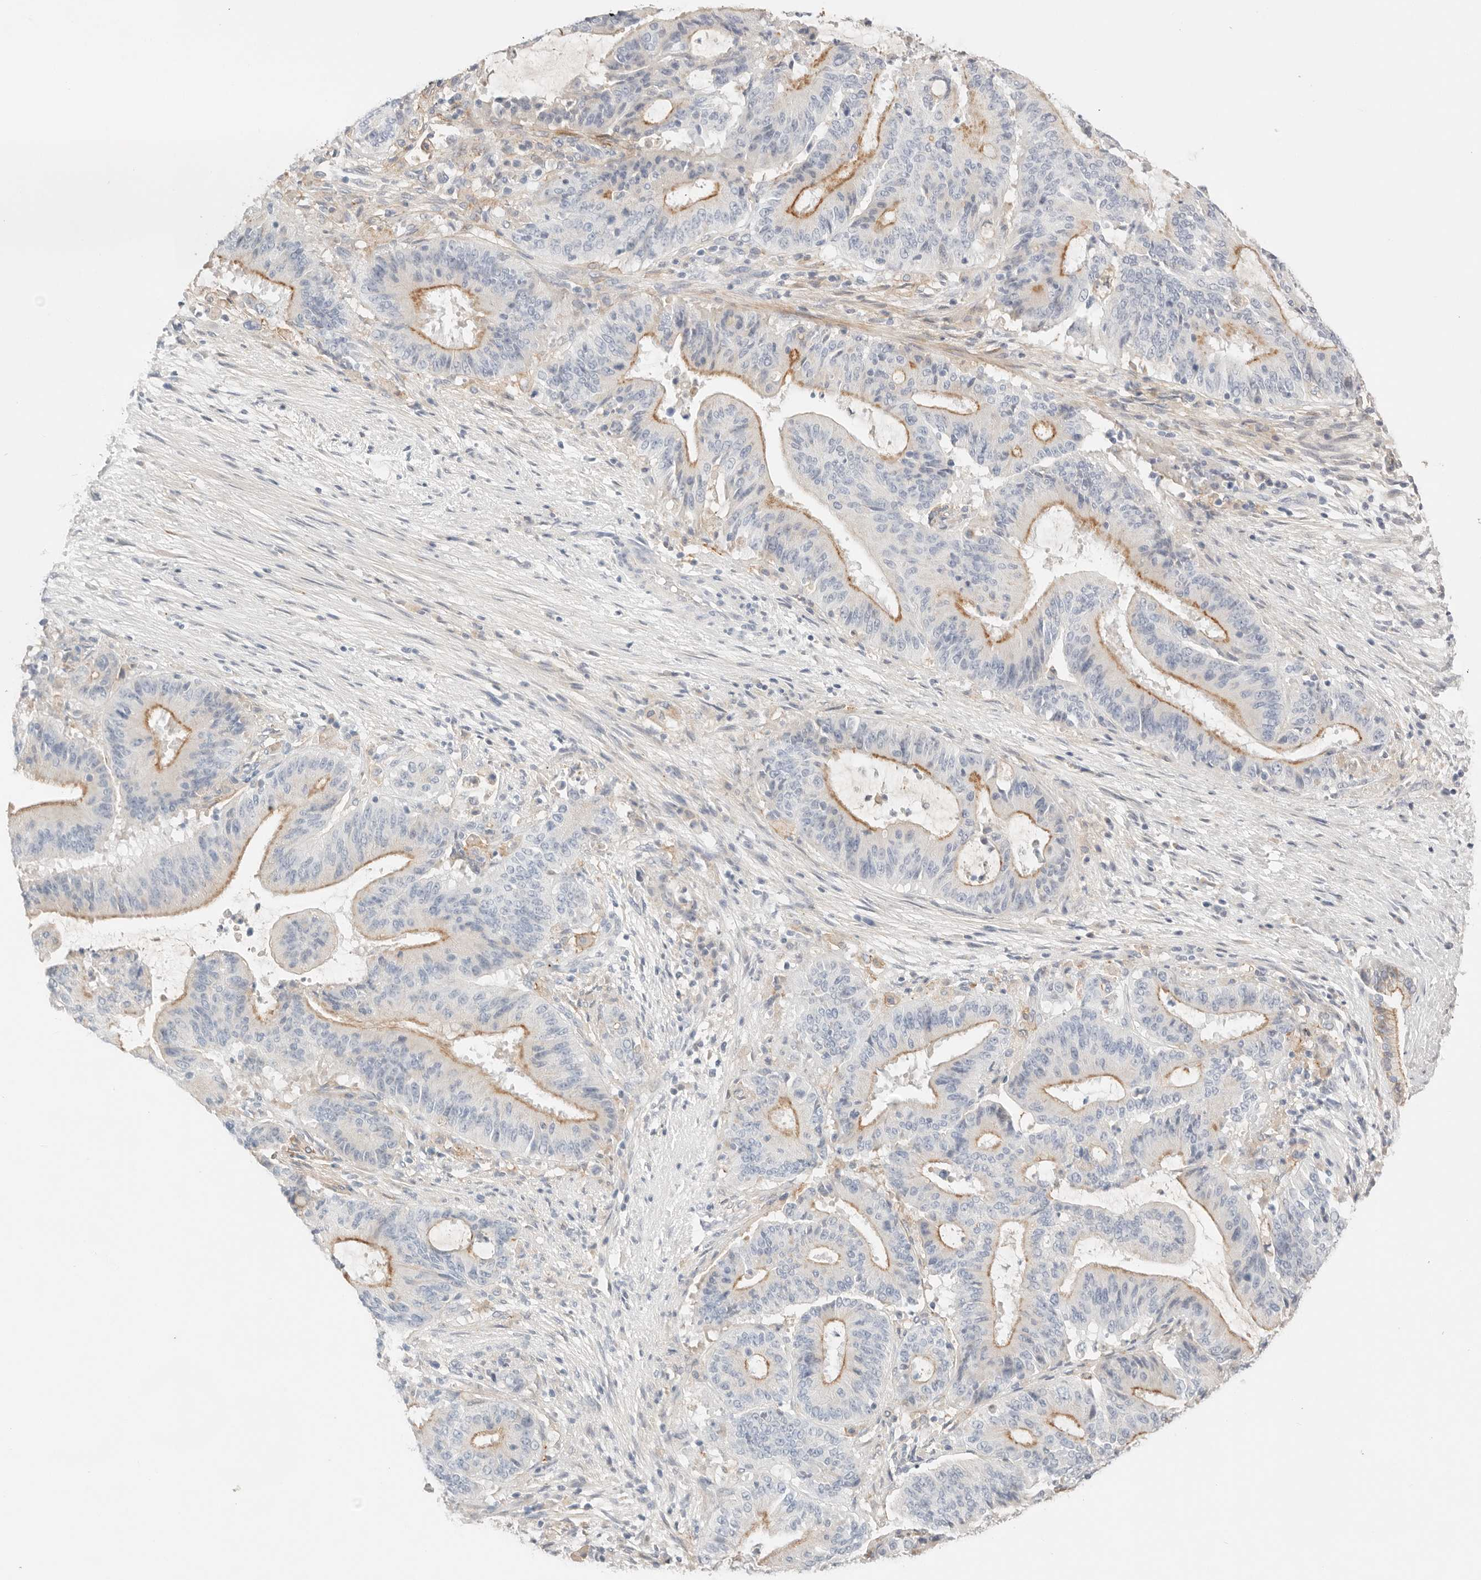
{"staining": {"intensity": "moderate", "quantity": "25%-75%", "location": "cytoplasmic/membranous"}, "tissue": "liver cancer", "cell_type": "Tumor cells", "image_type": "cancer", "snomed": [{"axis": "morphology", "description": "Normal tissue, NOS"}, {"axis": "morphology", "description": "Cholangiocarcinoma"}, {"axis": "topography", "description": "Liver"}, {"axis": "topography", "description": "Peripheral nerve tissue"}], "caption": "DAB (3,3'-diaminobenzidine) immunohistochemical staining of human liver cancer (cholangiocarcinoma) demonstrates moderate cytoplasmic/membranous protein expression in about 25%-75% of tumor cells.", "gene": "CEP120", "patient": {"sex": "female", "age": 73}}